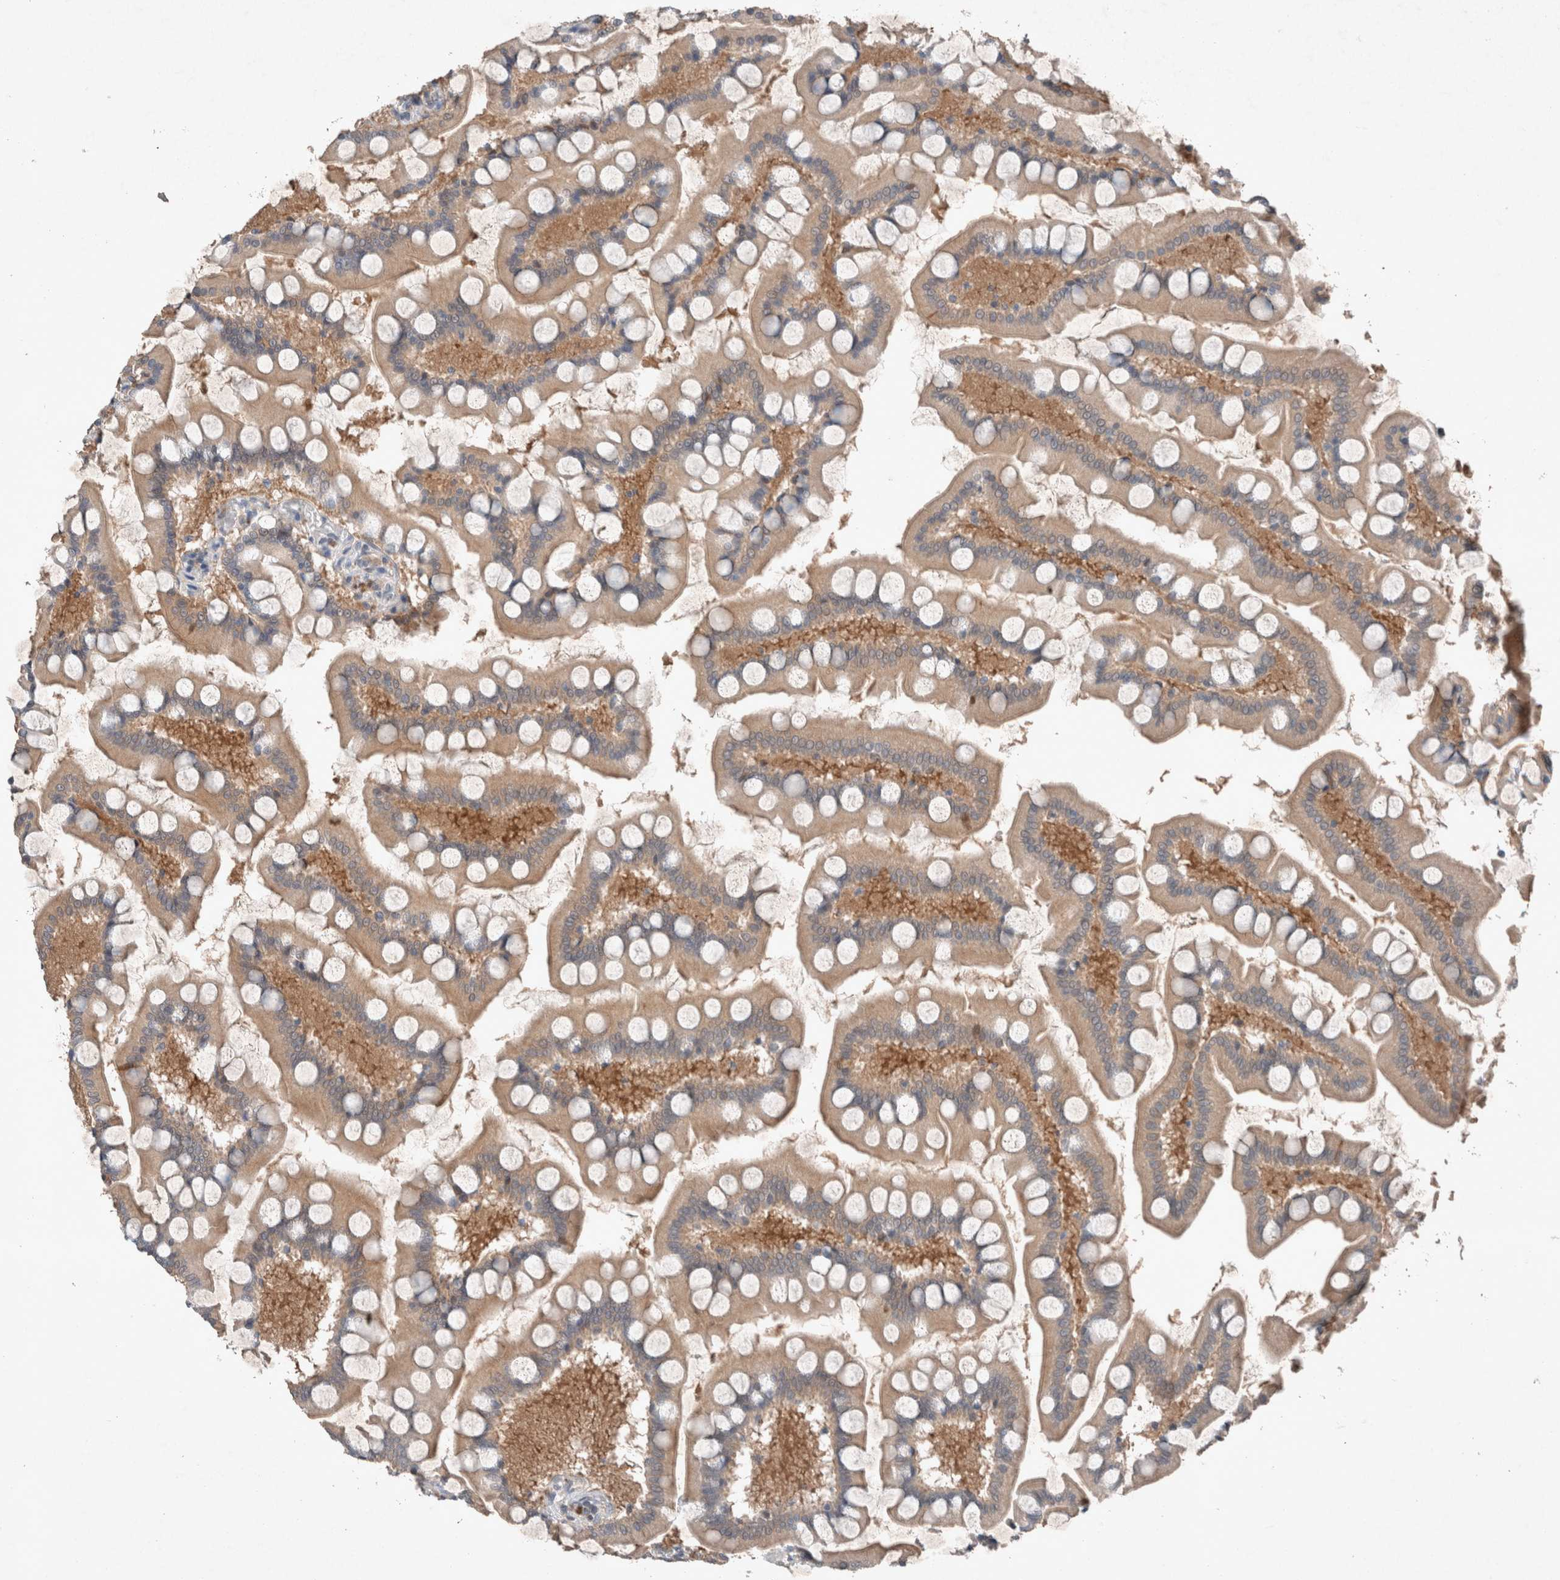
{"staining": {"intensity": "weak", "quantity": ">75%", "location": "cytoplasmic/membranous"}, "tissue": "small intestine", "cell_type": "Glandular cells", "image_type": "normal", "snomed": [{"axis": "morphology", "description": "Normal tissue, NOS"}, {"axis": "topography", "description": "Small intestine"}], "caption": "Small intestine stained with DAB (3,3'-diaminobenzidine) immunohistochemistry exhibits low levels of weak cytoplasmic/membranous expression in approximately >75% of glandular cells.", "gene": "UGCG", "patient": {"sex": "male", "age": 41}}